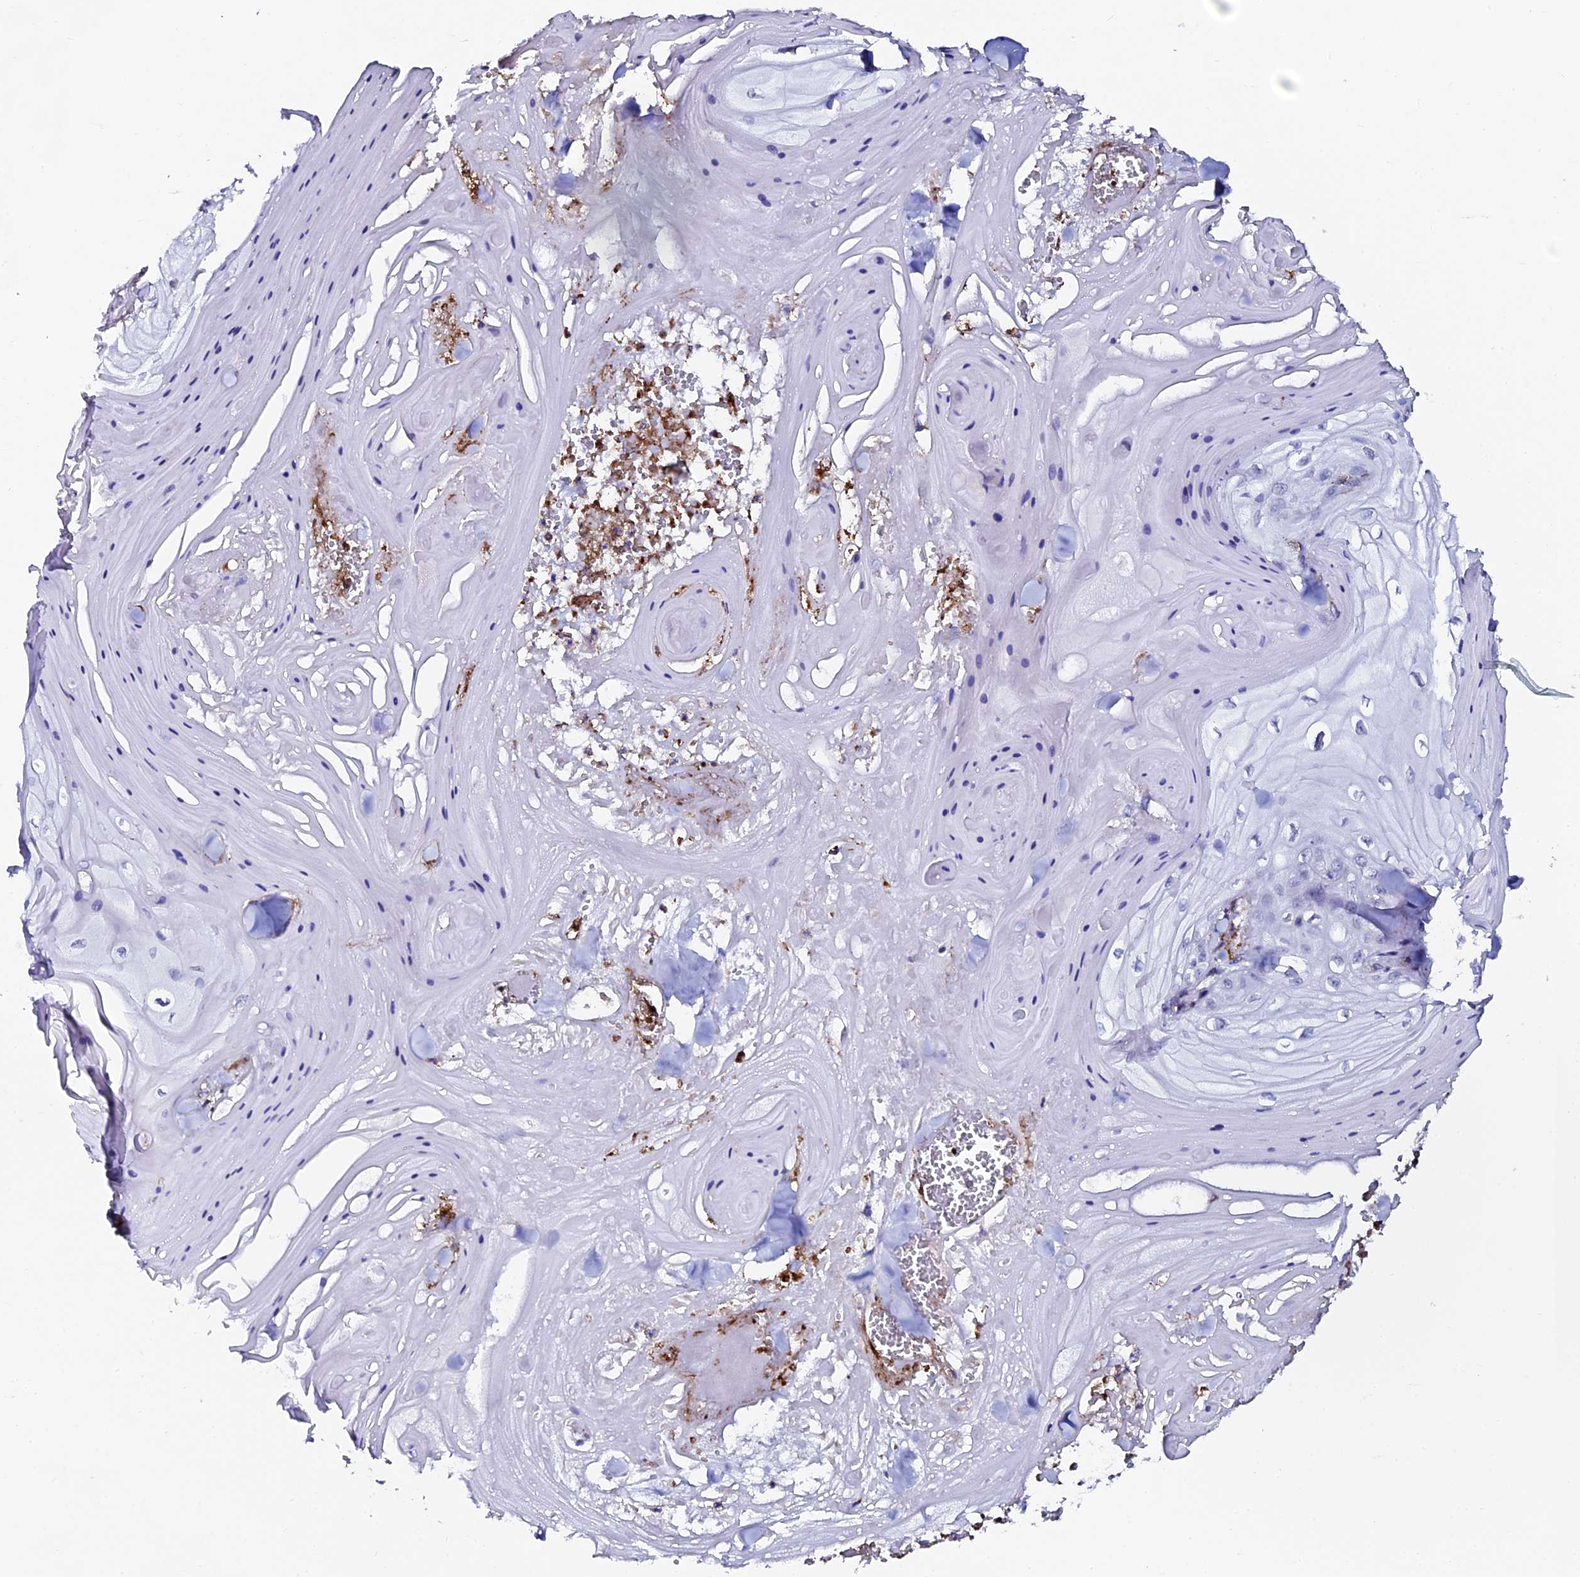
{"staining": {"intensity": "negative", "quantity": "none", "location": "none"}, "tissue": "skin cancer", "cell_type": "Tumor cells", "image_type": "cancer", "snomed": [{"axis": "morphology", "description": "Squamous cell carcinoma, NOS"}, {"axis": "topography", "description": "Skin"}], "caption": "An IHC histopathology image of skin cancer is shown. There is no staining in tumor cells of skin cancer. (DAB (3,3'-diaminobenzidine) immunohistochemistry (IHC) visualized using brightfield microscopy, high magnification).", "gene": "AAAS", "patient": {"sex": "male", "age": 74}}